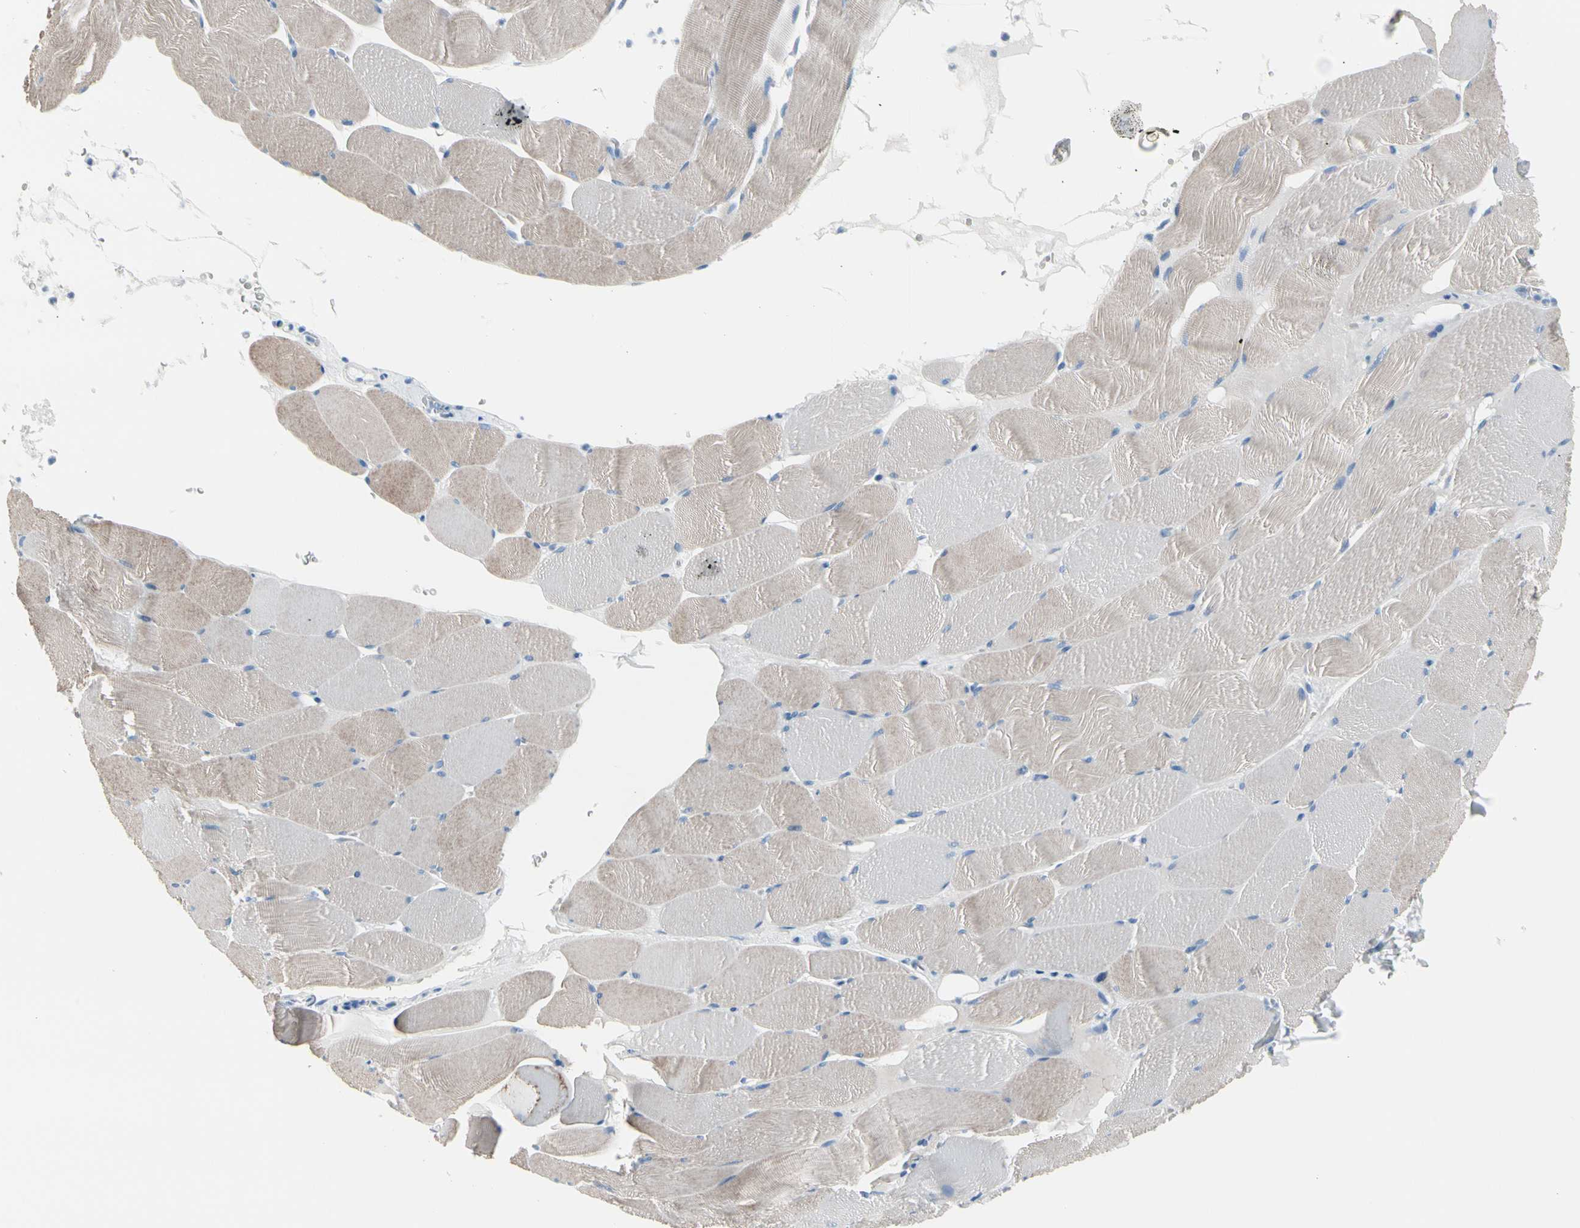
{"staining": {"intensity": "weak", "quantity": ">75%", "location": "cytoplasmic/membranous"}, "tissue": "skeletal muscle", "cell_type": "Myocytes", "image_type": "normal", "snomed": [{"axis": "morphology", "description": "Normal tissue, NOS"}, {"axis": "topography", "description": "Skeletal muscle"}], "caption": "Immunohistochemical staining of normal skeletal muscle exhibits weak cytoplasmic/membranous protein positivity in about >75% of myocytes. (Brightfield microscopy of DAB IHC at high magnification).", "gene": "TPO", "patient": {"sex": "male", "age": 62}}